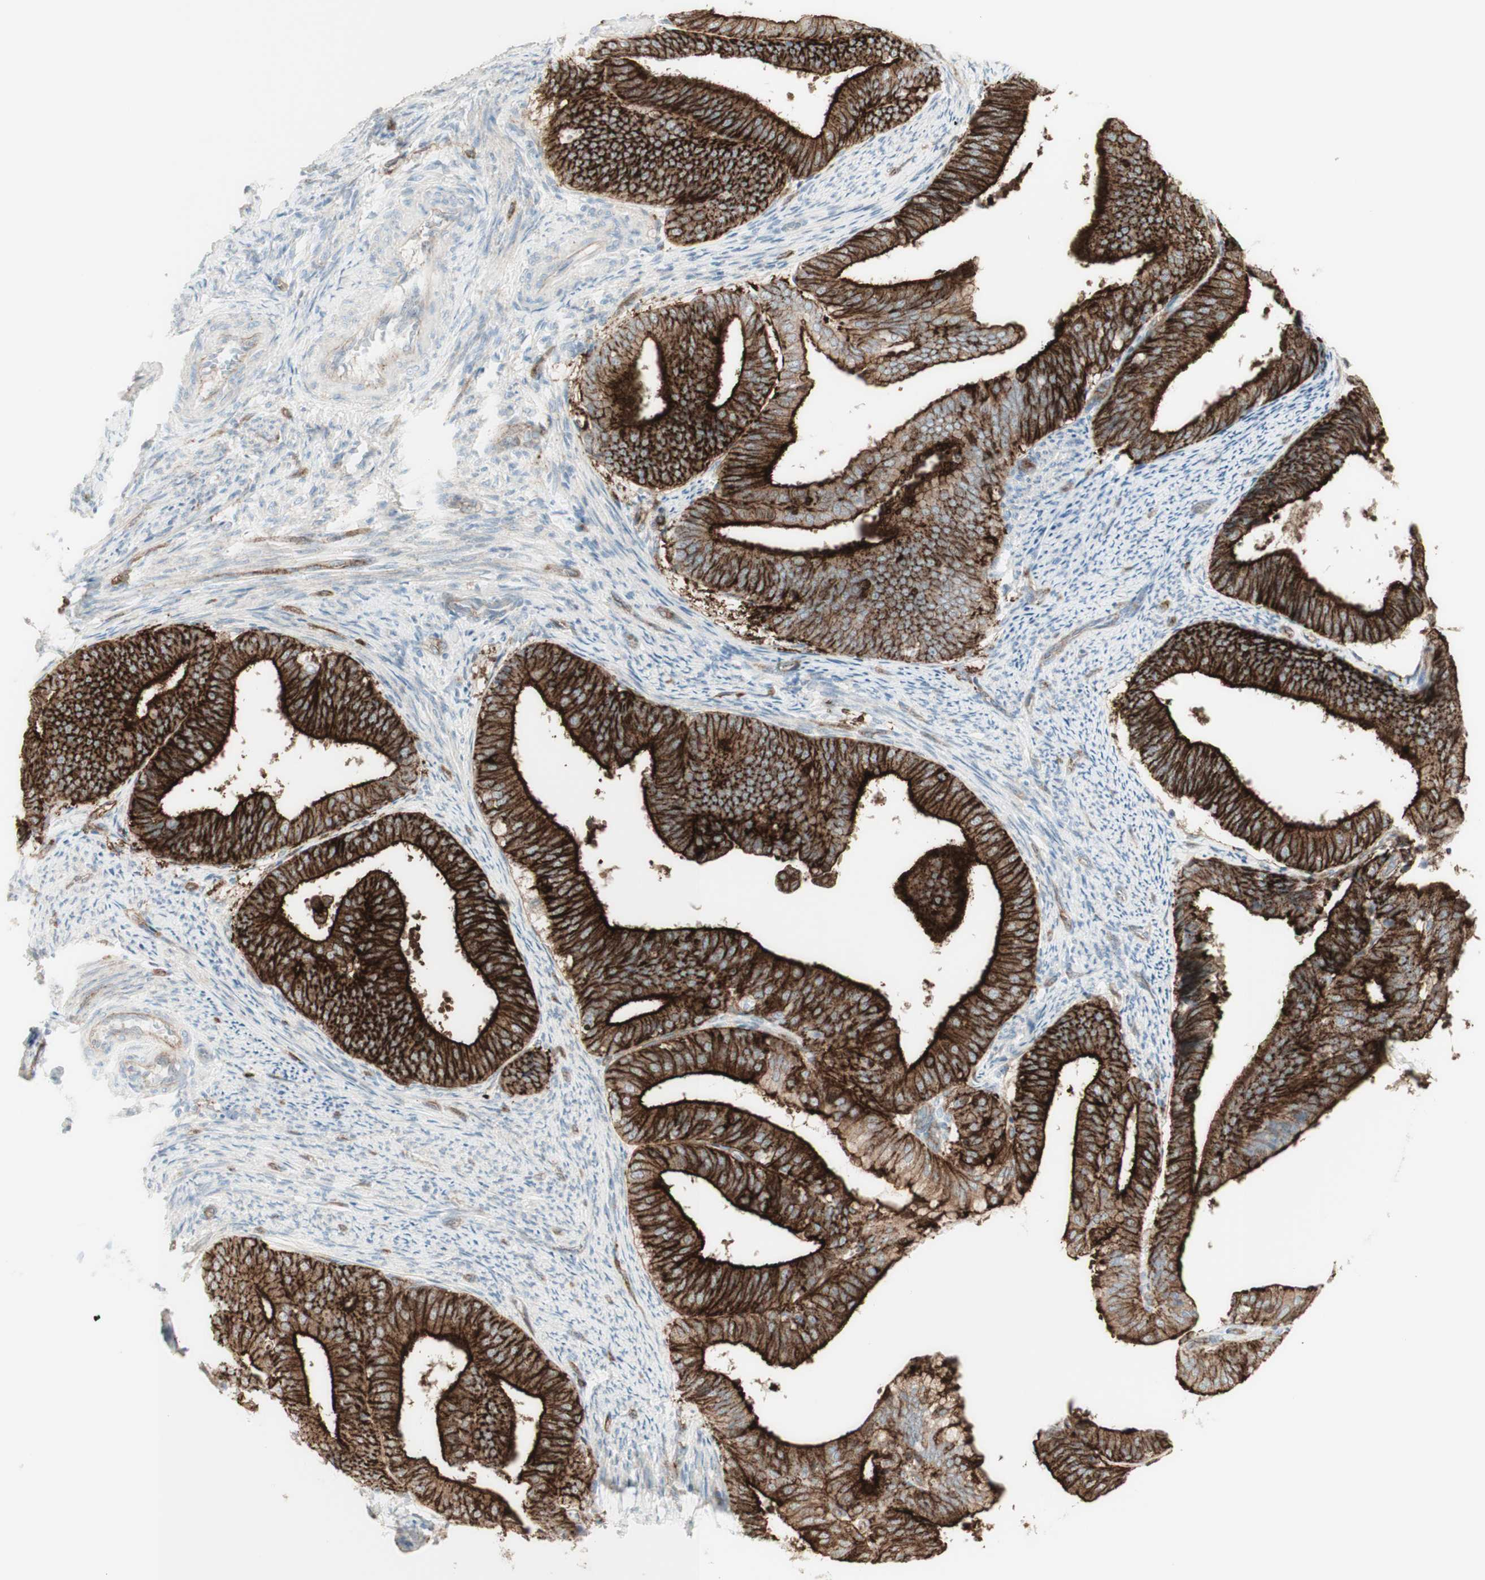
{"staining": {"intensity": "strong", "quantity": ">75%", "location": "cytoplasmic/membranous"}, "tissue": "endometrial cancer", "cell_type": "Tumor cells", "image_type": "cancer", "snomed": [{"axis": "morphology", "description": "Adenocarcinoma, NOS"}, {"axis": "topography", "description": "Endometrium"}], "caption": "Adenocarcinoma (endometrial) stained with a brown dye displays strong cytoplasmic/membranous positive staining in approximately >75% of tumor cells.", "gene": "MYO6", "patient": {"sex": "female", "age": 63}}